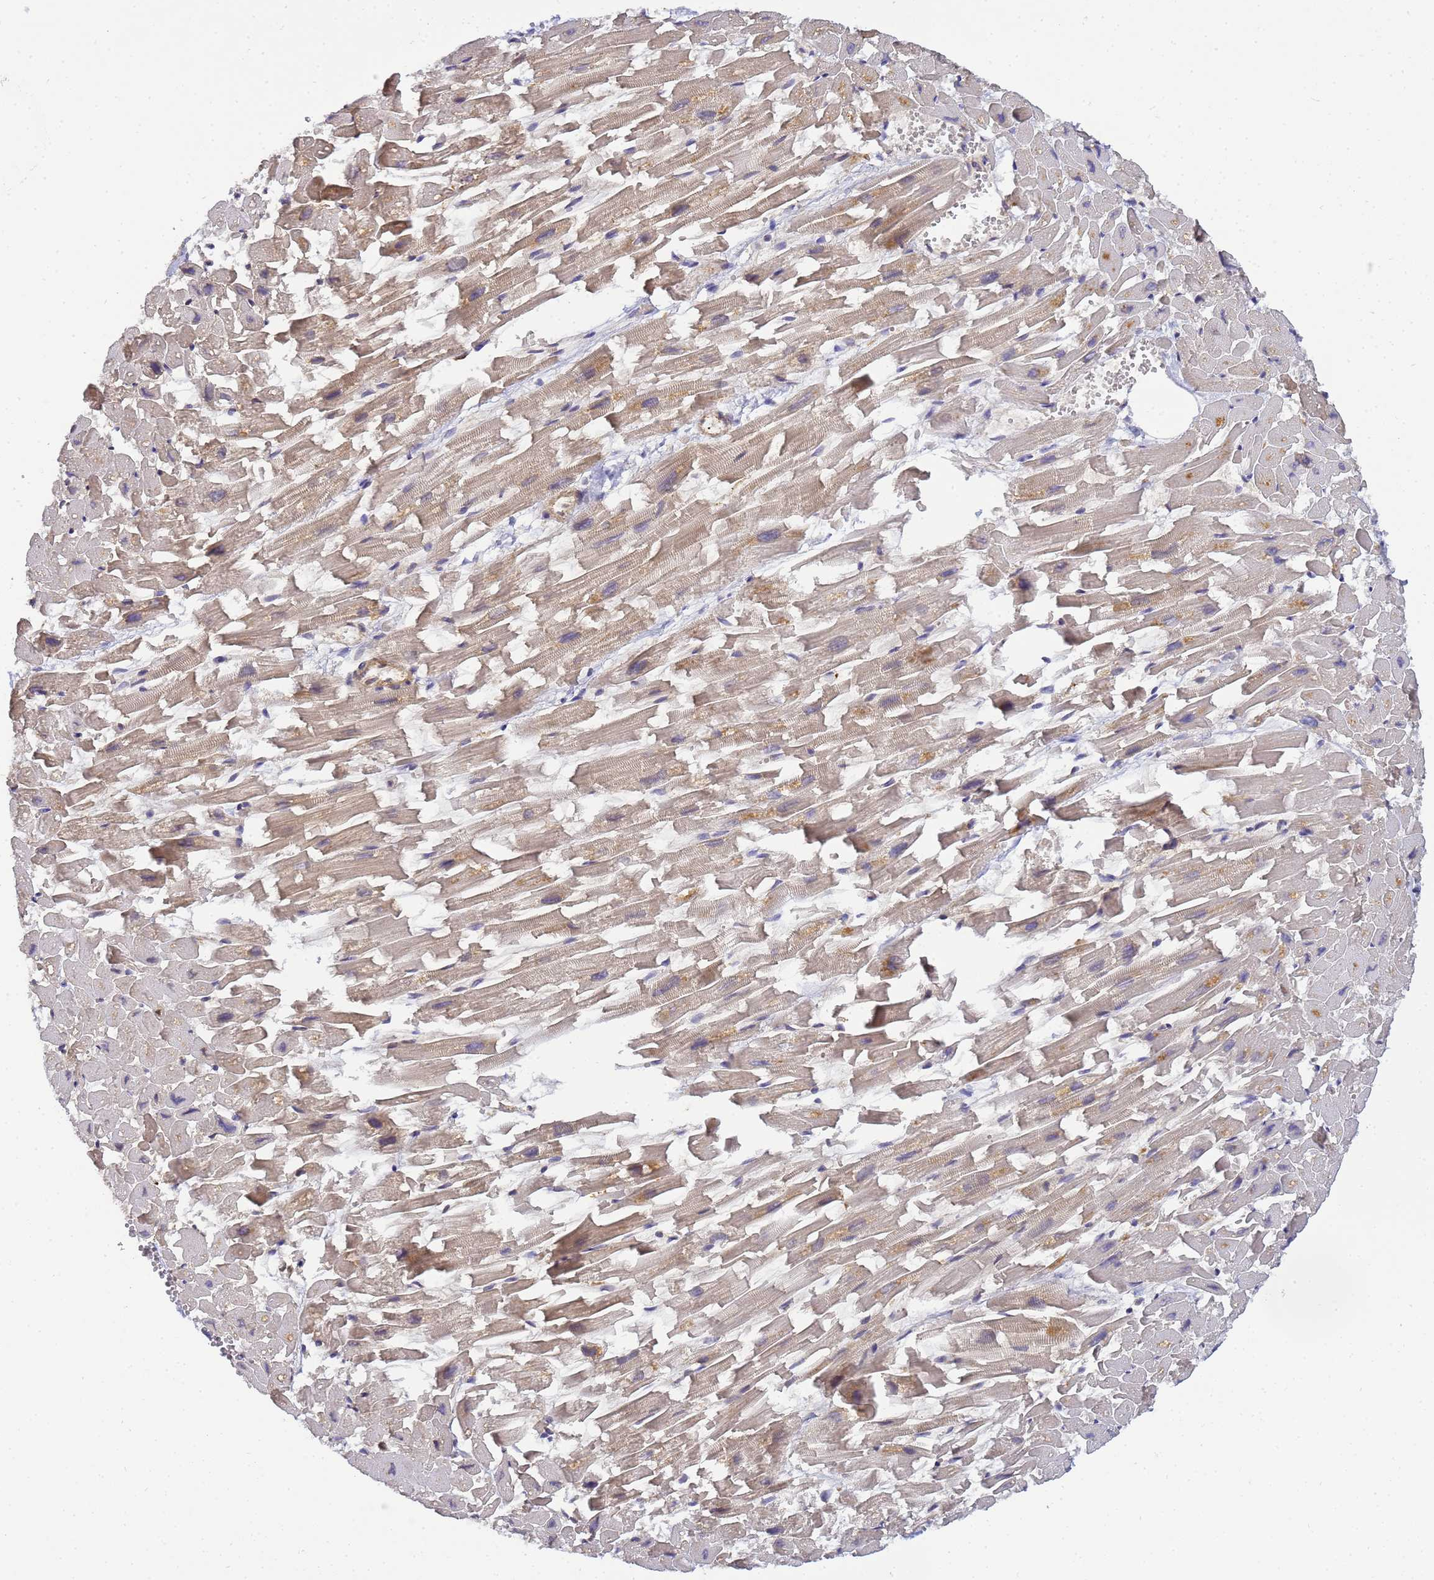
{"staining": {"intensity": "weak", "quantity": "25%-75%", "location": "cytoplasmic/membranous,nuclear"}, "tissue": "heart muscle", "cell_type": "Cardiomyocytes", "image_type": "normal", "snomed": [{"axis": "morphology", "description": "Normal tissue, NOS"}, {"axis": "topography", "description": "Heart"}], "caption": "This image reveals IHC staining of normal human heart muscle, with low weak cytoplasmic/membranous,nuclear expression in approximately 25%-75% of cardiomyocytes.", "gene": "TBCD", "patient": {"sex": "female", "age": 64}}